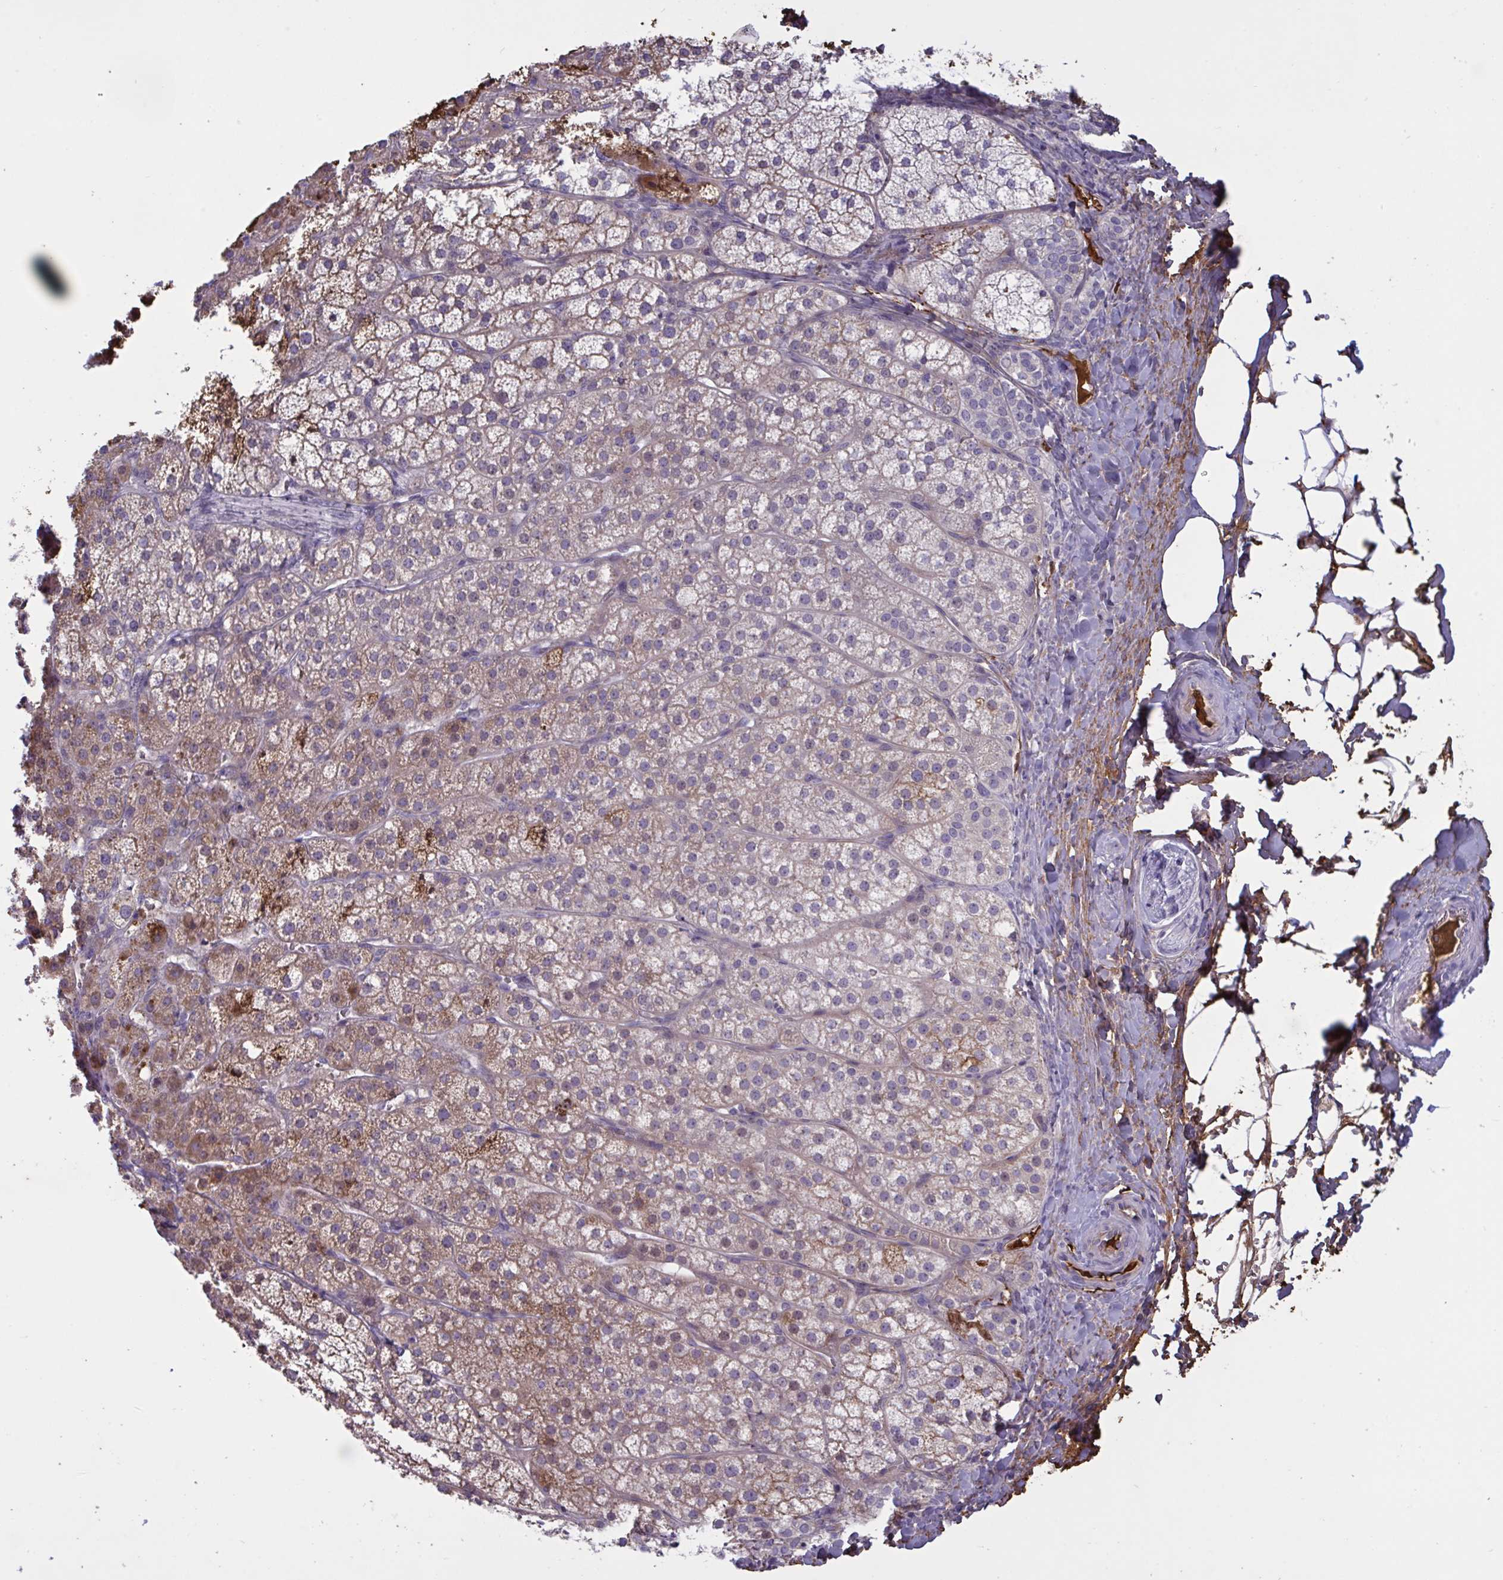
{"staining": {"intensity": "weak", "quantity": "25%-75%", "location": "cytoplasmic/membranous"}, "tissue": "adrenal gland", "cell_type": "Glandular cells", "image_type": "normal", "snomed": [{"axis": "morphology", "description": "Normal tissue, NOS"}, {"axis": "topography", "description": "Adrenal gland"}], "caption": "Unremarkable adrenal gland was stained to show a protein in brown. There is low levels of weak cytoplasmic/membranous staining in approximately 25%-75% of glandular cells. (DAB (3,3'-diaminobenzidine) IHC, brown staining for protein, blue staining for nuclei).", "gene": "IL1R1", "patient": {"sex": "male", "age": 53}}